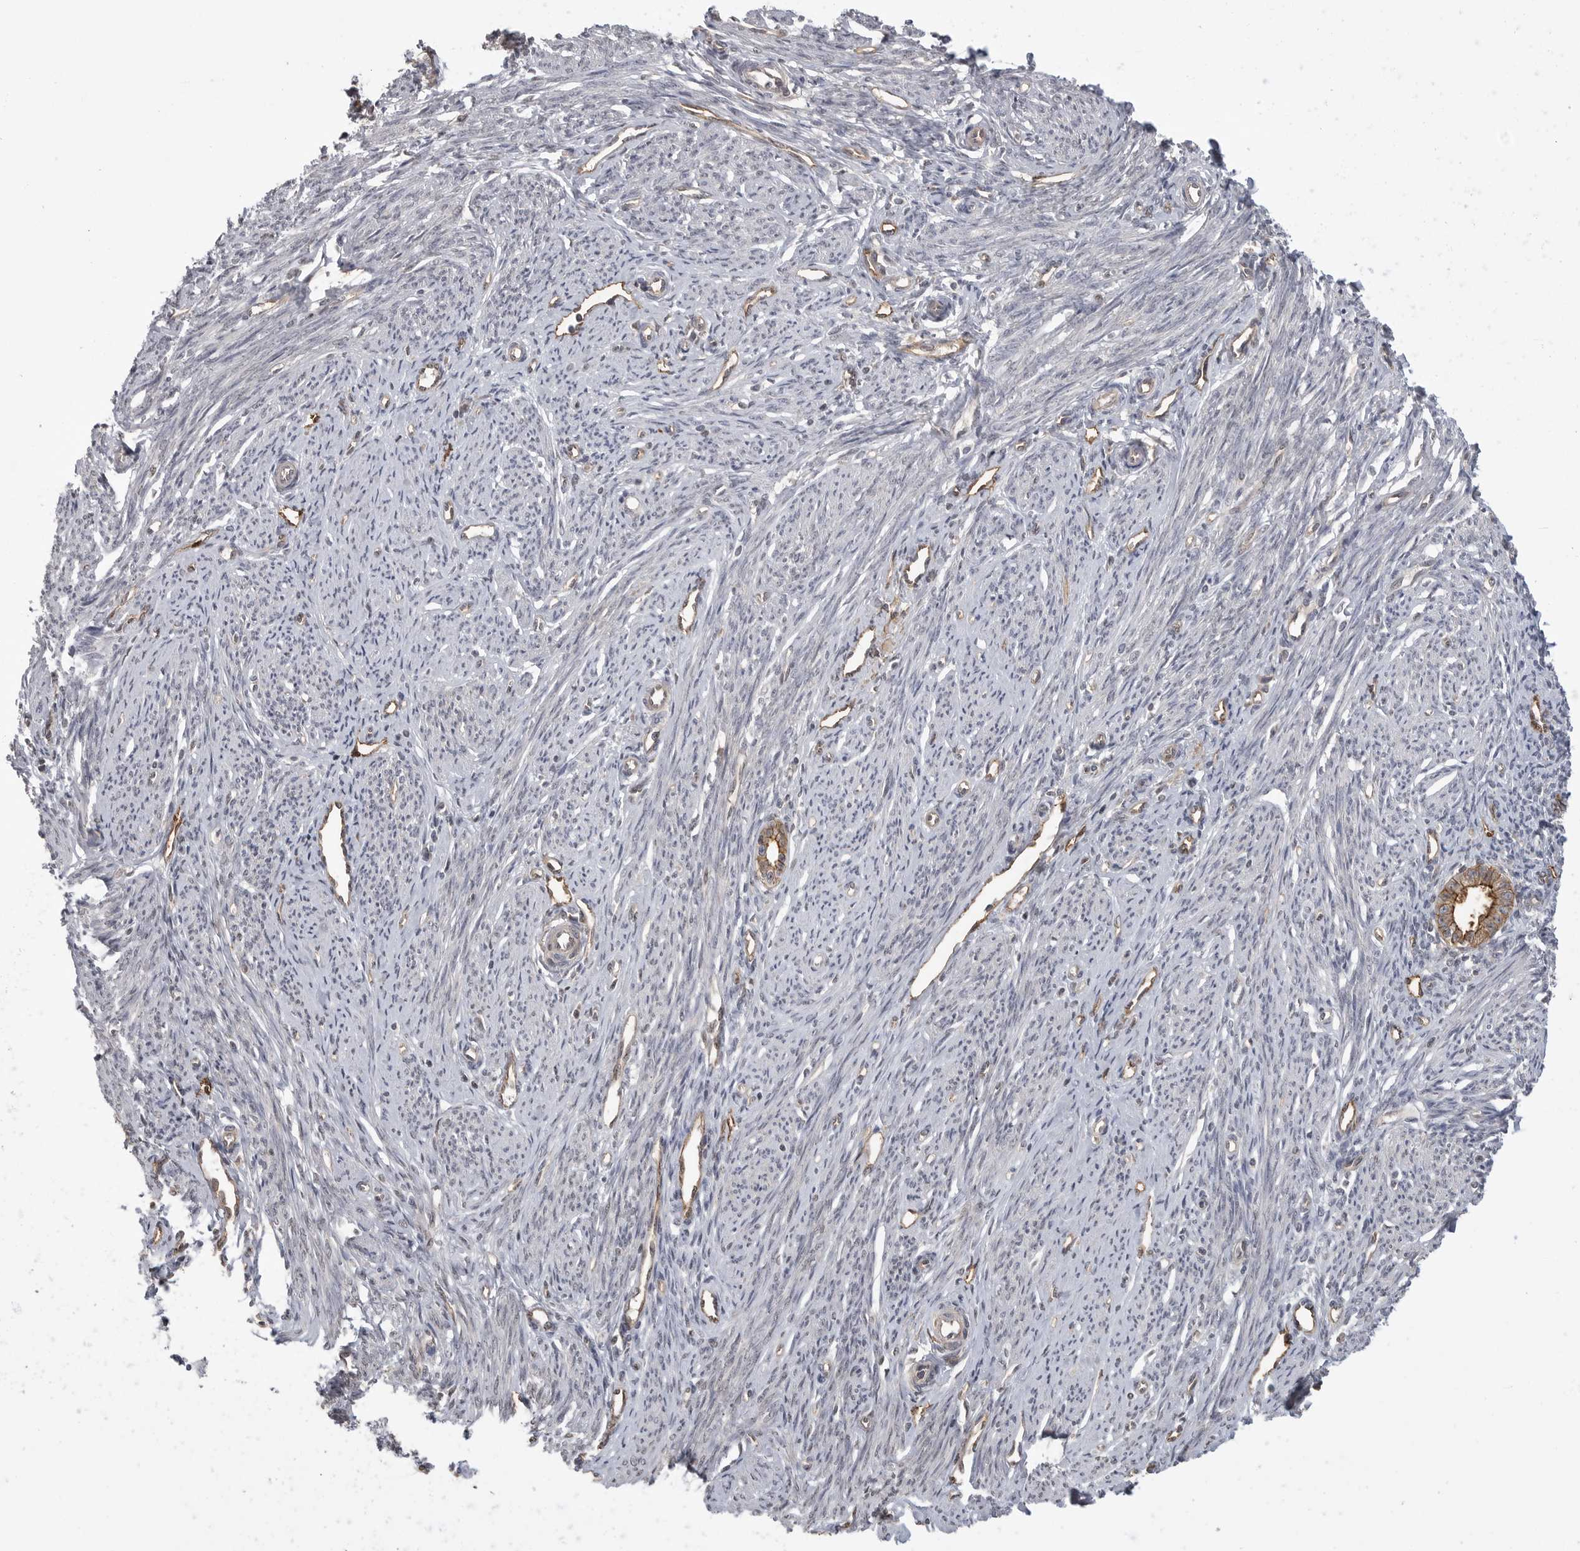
{"staining": {"intensity": "negative", "quantity": "none", "location": "none"}, "tissue": "endometrium", "cell_type": "Cells in endometrial stroma", "image_type": "normal", "snomed": [{"axis": "morphology", "description": "Normal tissue, NOS"}, {"axis": "topography", "description": "Endometrium"}], "caption": "Cells in endometrial stroma show no significant protein expression in normal endometrium. (DAB (3,3'-diaminobenzidine) immunohistochemistry visualized using brightfield microscopy, high magnification).", "gene": "NECTIN1", "patient": {"sex": "female", "age": 56}}